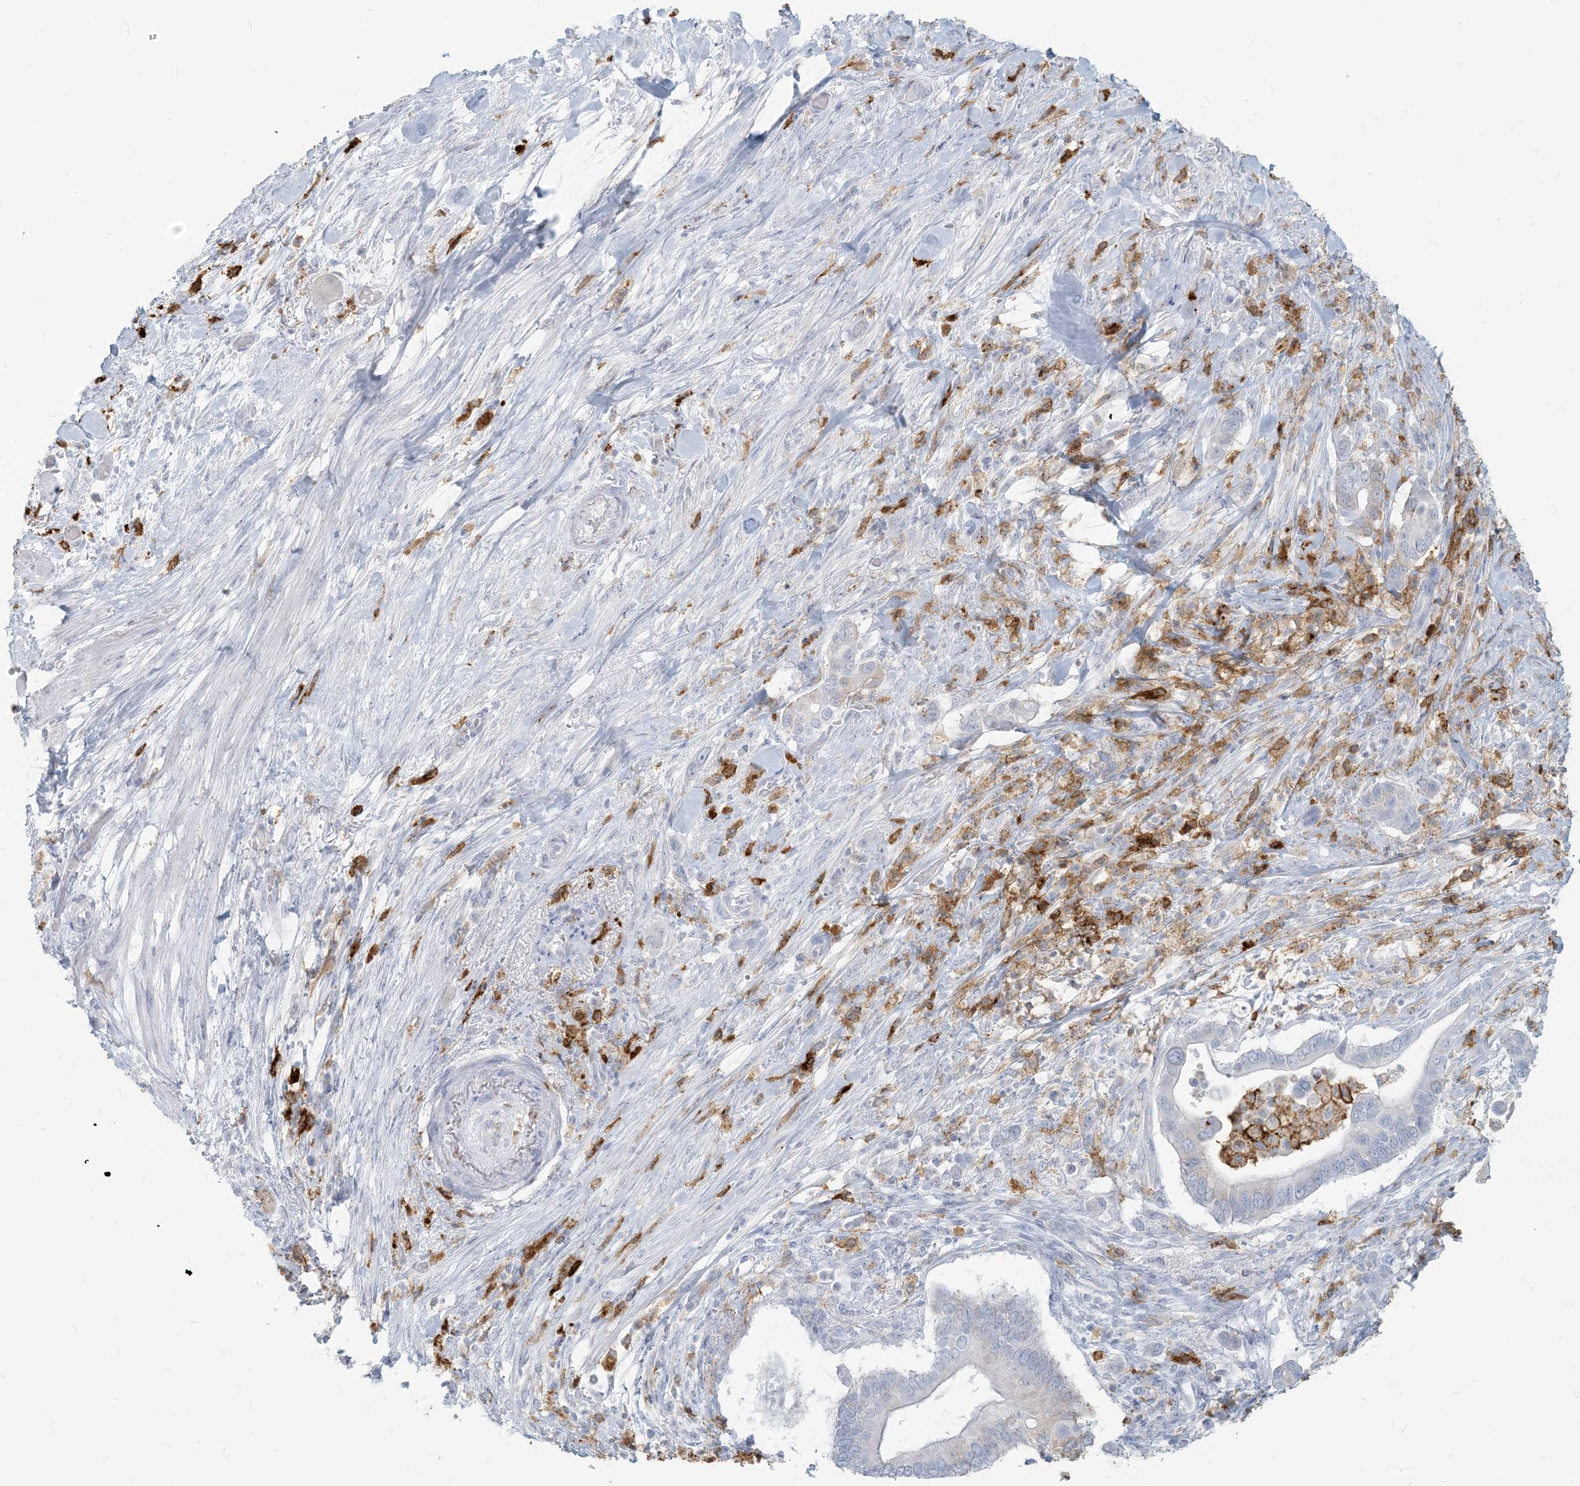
{"staining": {"intensity": "negative", "quantity": "none", "location": "none"}, "tissue": "pancreatic cancer", "cell_type": "Tumor cells", "image_type": "cancer", "snomed": [{"axis": "morphology", "description": "Adenocarcinoma, NOS"}, {"axis": "topography", "description": "Pancreas"}], "caption": "This photomicrograph is of pancreatic cancer stained with immunohistochemistry (IHC) to label a protein in brown with the nuclei are counter-stained blue. There is no staining in tumor cells.", "gene": "HLA-DRB1", "patient": {"sex": "male", "age": 68}}